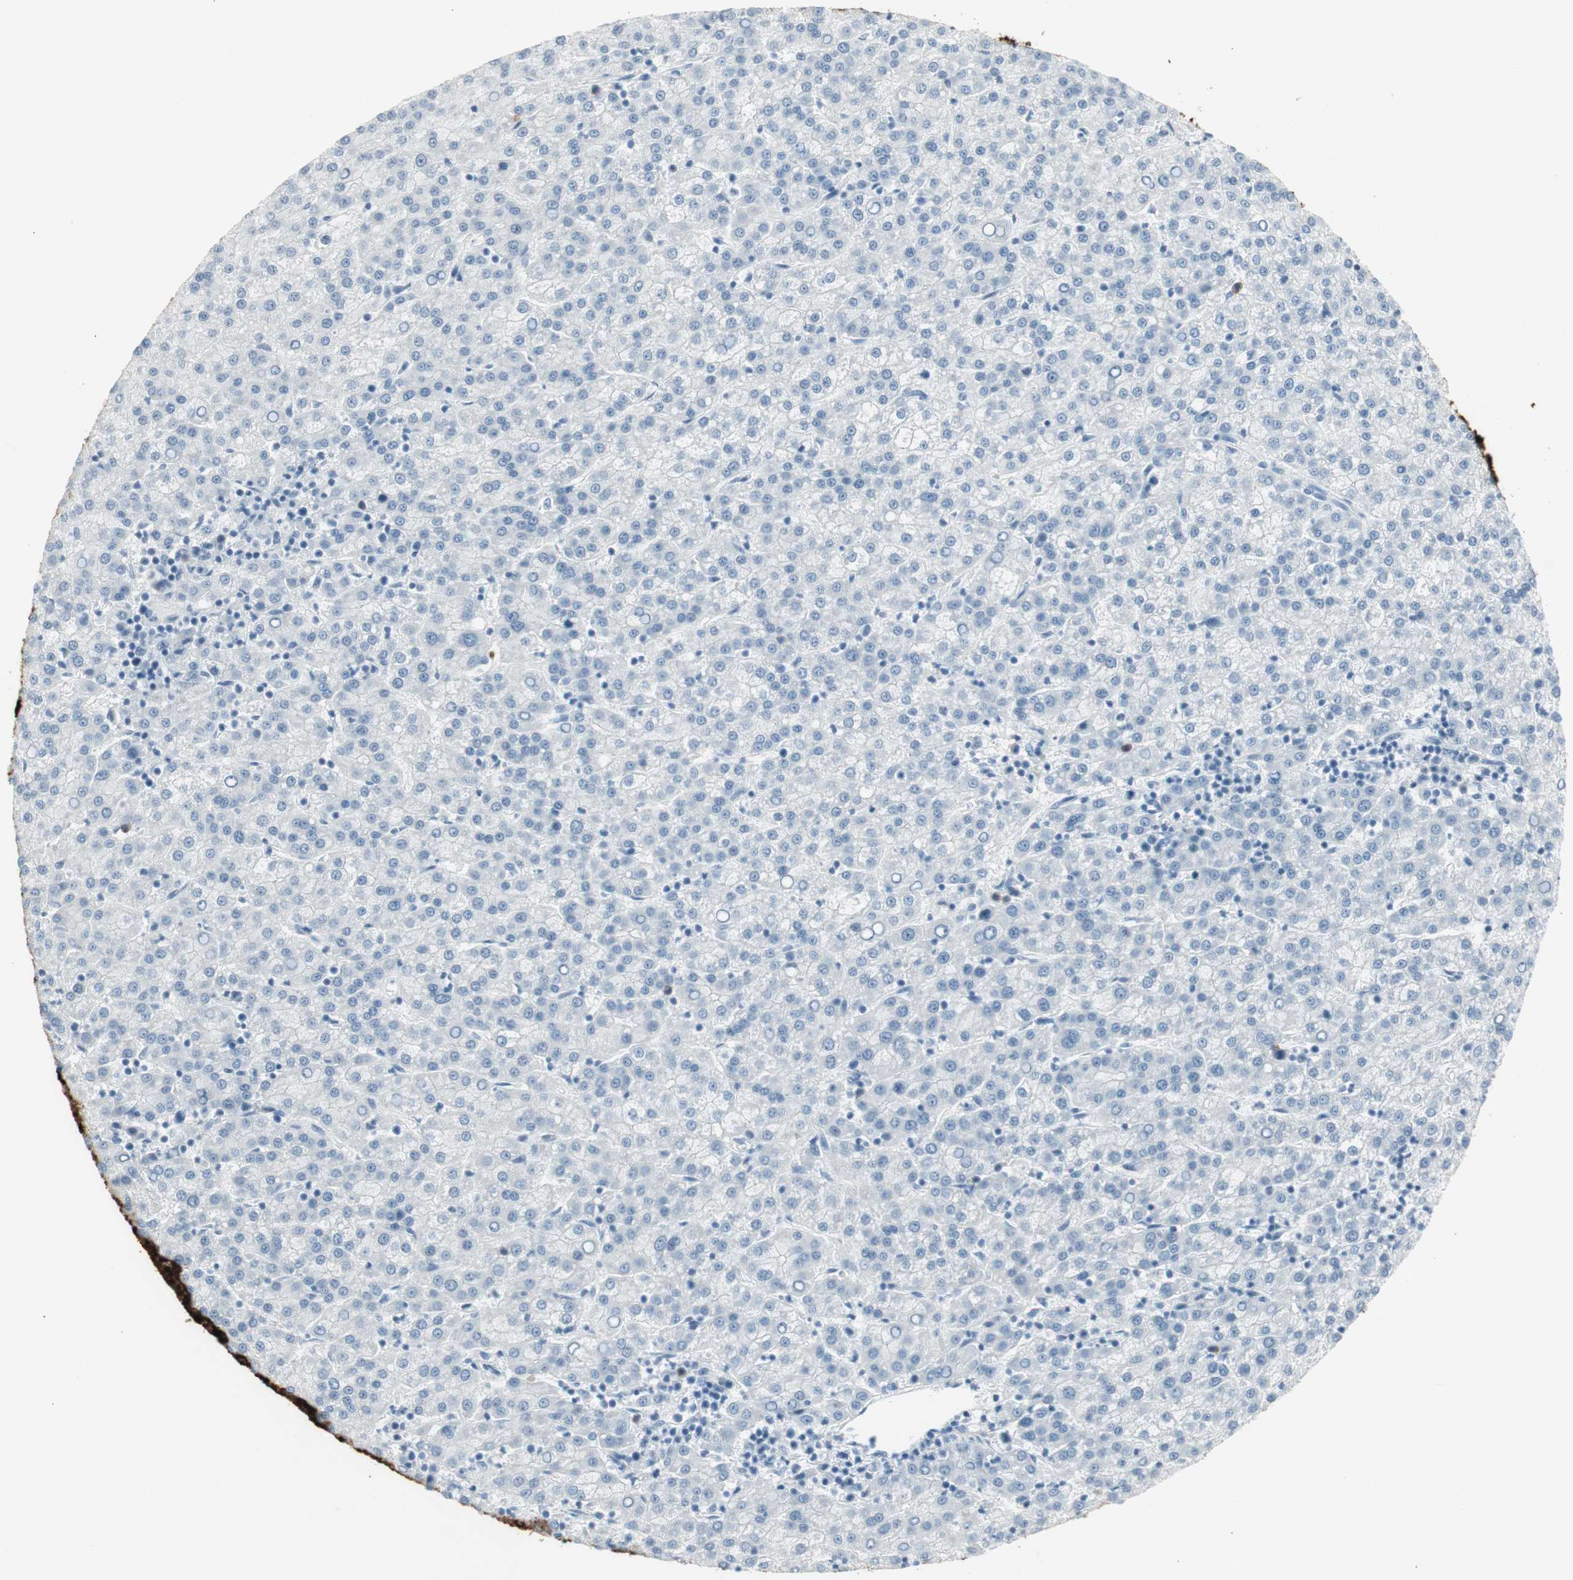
{"staining": {"intensity": "negative", "quantity": "none", "location": "none"}, "tissue": "liver cancer", "cell_type": "Tumor cells", "image_type": "cancer", "snomed": [{"axis": "morphology", "description": "Carcinoma, Hepatocellular, NOS"}, {"axis": "topography", "description": "Liver"}], "caption": "The image exhibits no significant positivity in tumor cells of hepatocellular carcinoma (liver). The staining was performed using DAB to visualize the protein expression in brown, while the nuclei were stained in blue with hematoxylin (Magnification: 20x).", "gene": "AGR2", "patient": {"sex": "female", "age": 58}}